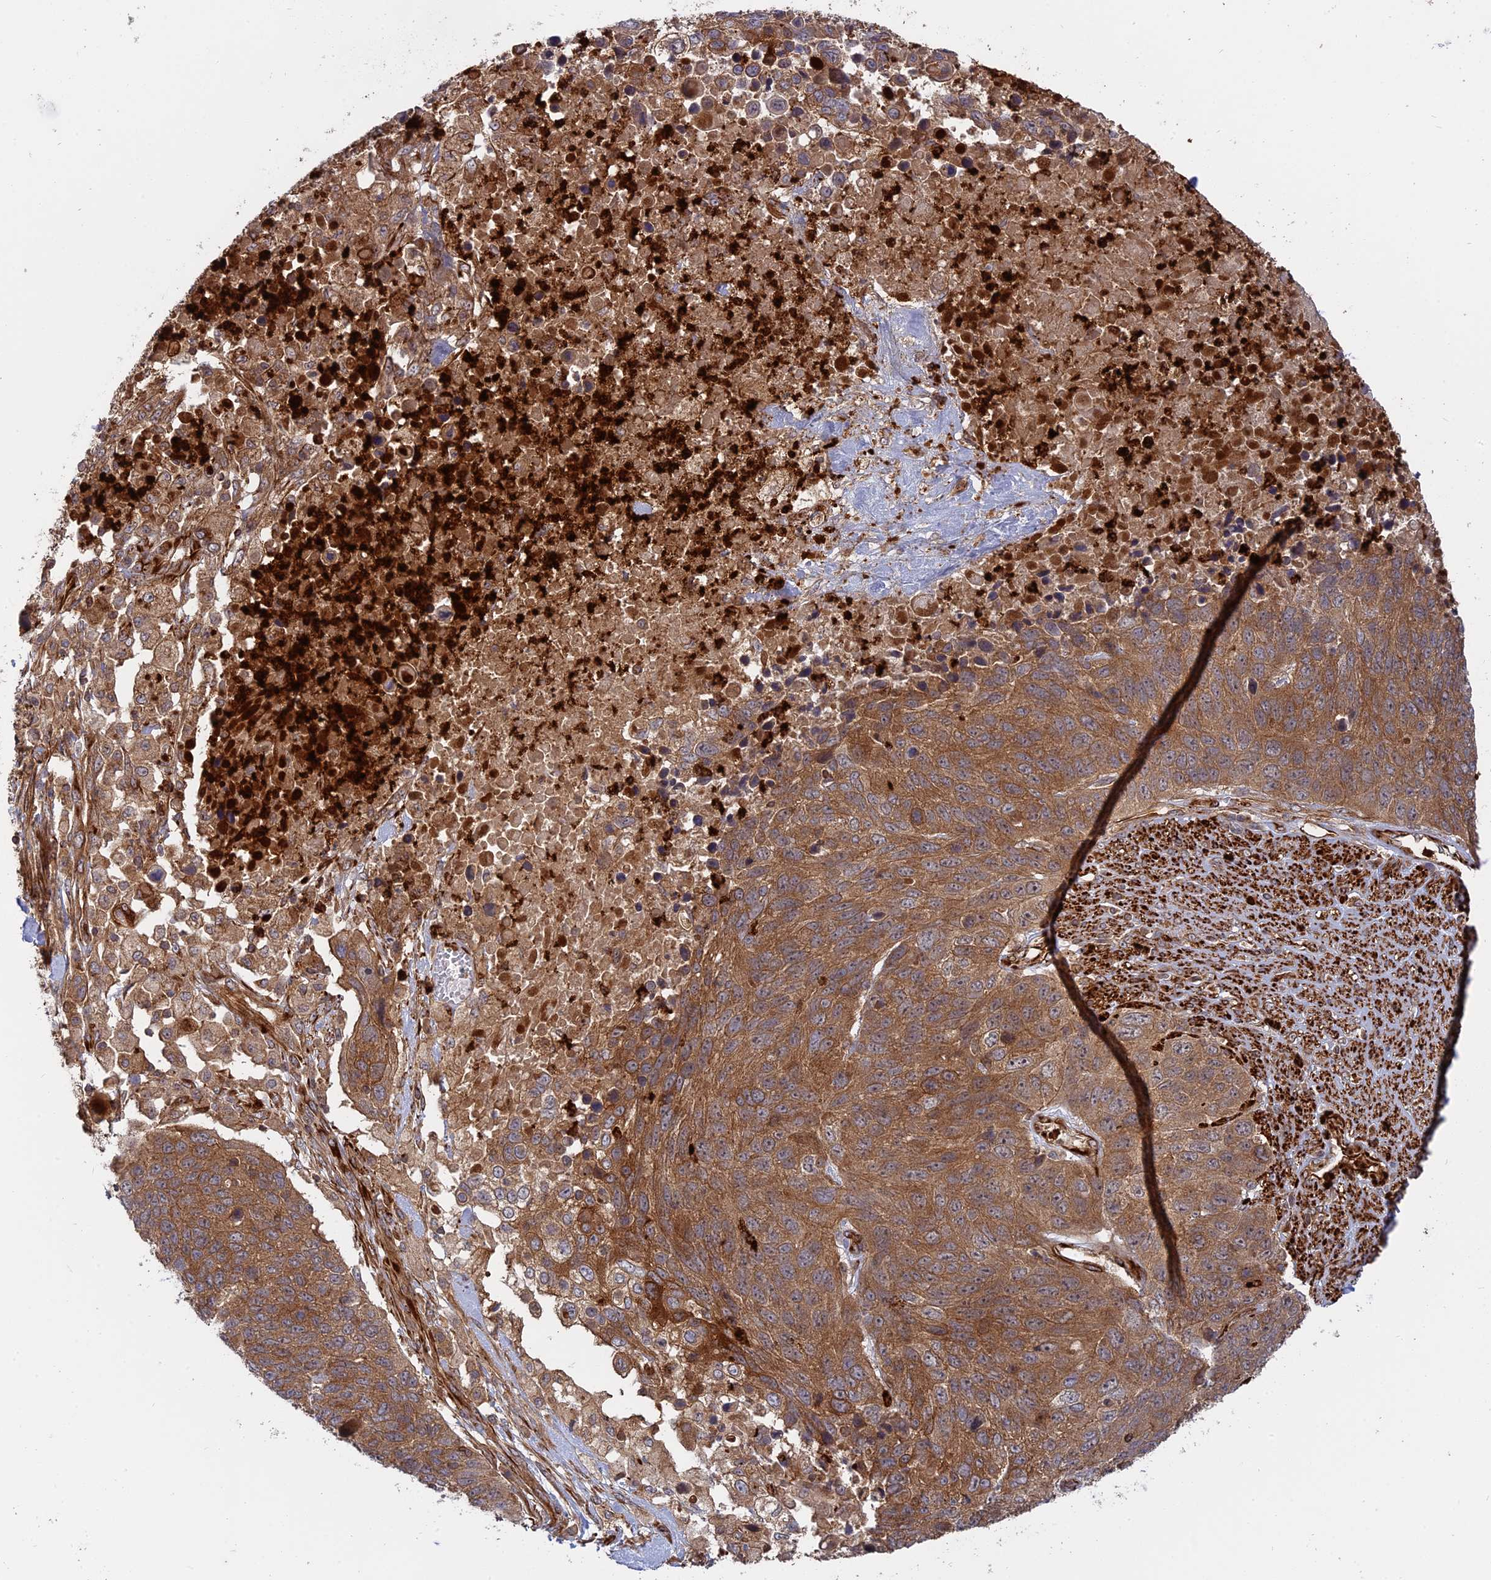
{"staining": {"intensity": "moderate", "quantity": ">75%", "location": "cytoplasmic/membranous"}, "tissue": "lung cancer", "cell_type": "Tumor cells", "image_type": "cancer", "snomed": [{"axis": "morphology", "description": "Normal tissue, NOS"}, {"axis": "morphology", "description": "Squamous cell carcinoma, NOS"}, {"axis": "topography", "description": "Lymph node"}, {"axis": "topography", "description": "Lung"}], "caption": "Immunohistochemical staining of human lung cancer exhibits medium levels of moderate cytoplasmic/membranous protein staining in approximately >75% of tumor cells.", "gene": "PHLDB3", "patient": {"sex": "male", "age": 66}}